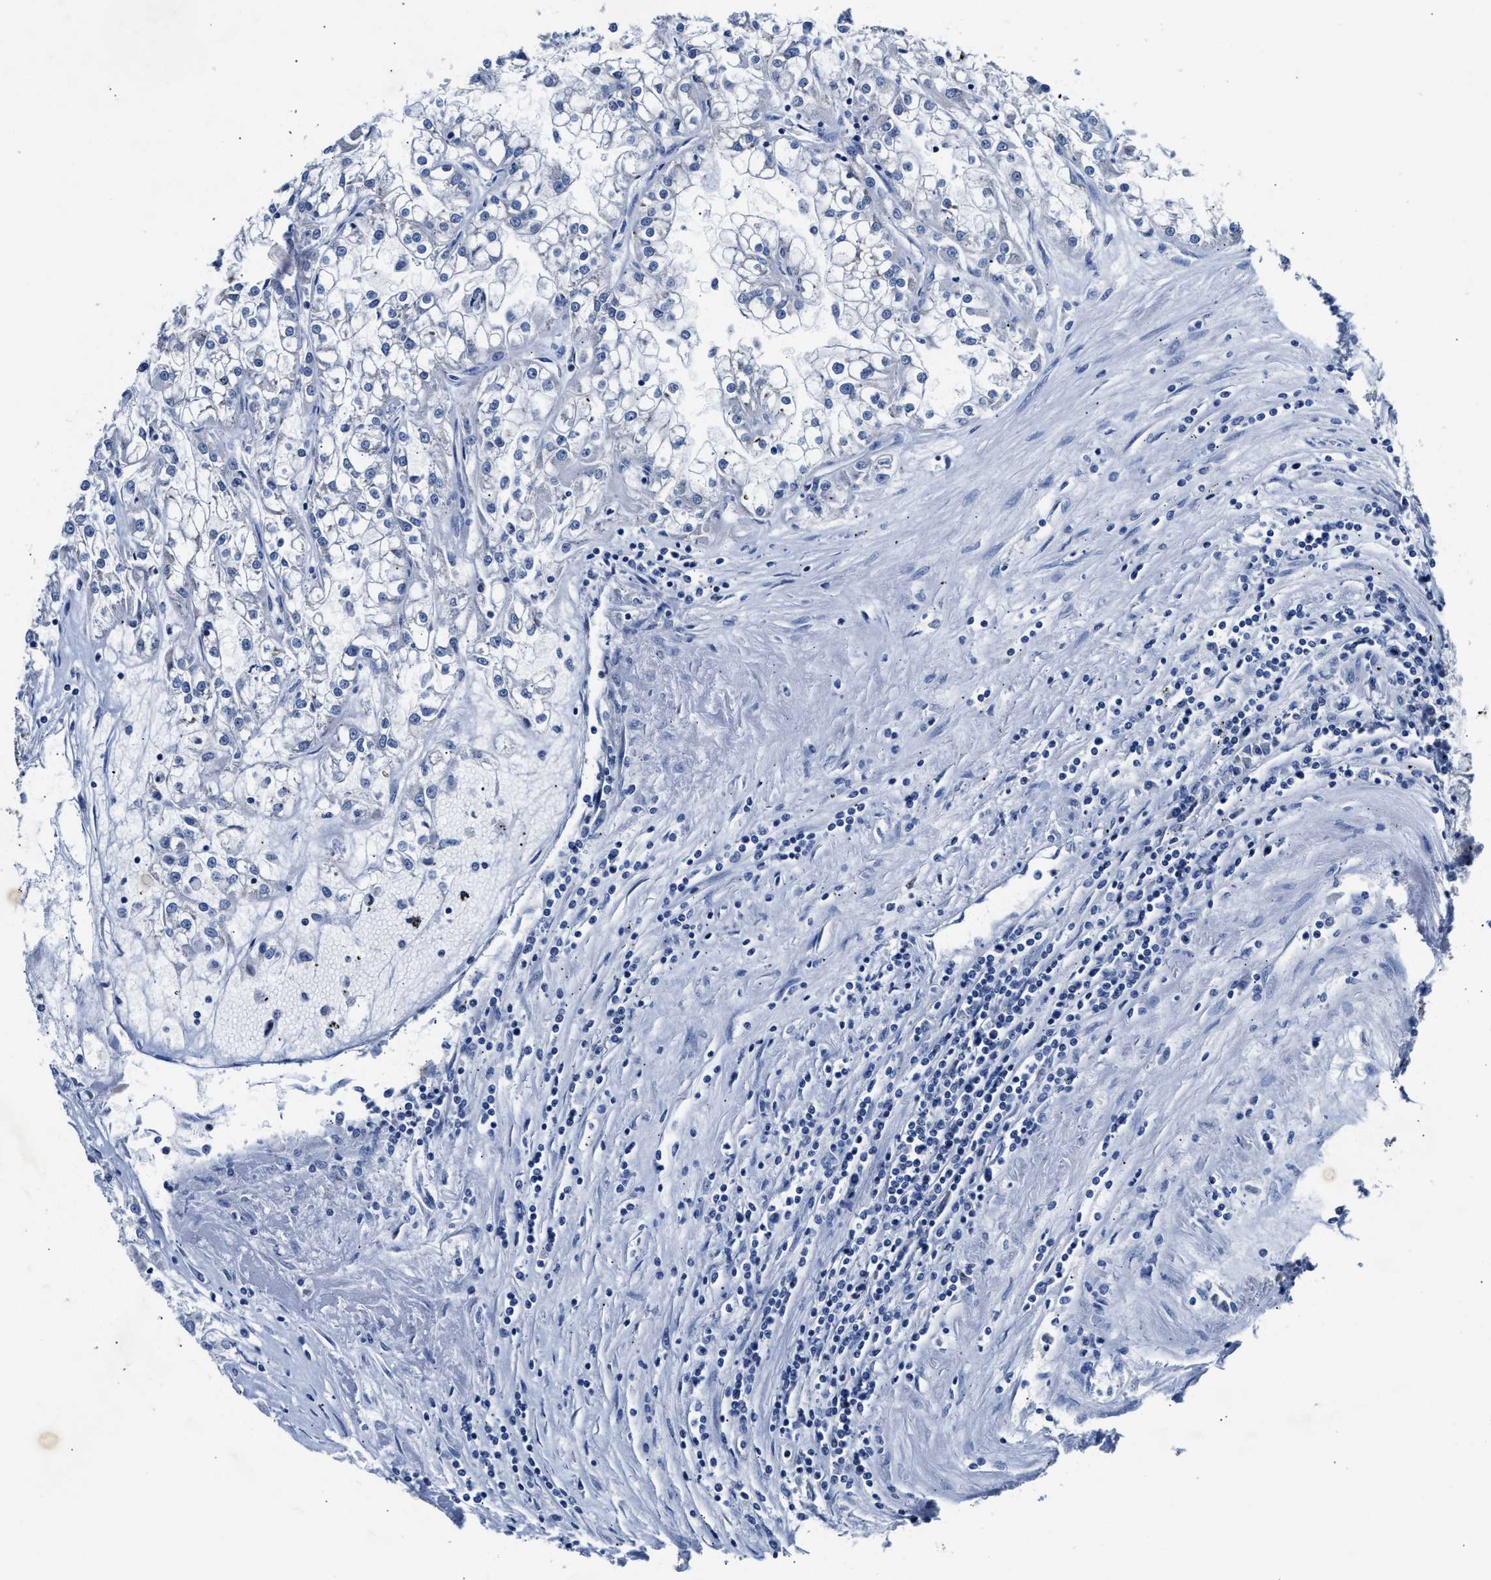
{"staining": {"intensity": "negative", "quantity": "none", "location": "none"}, "tissue": "renal cancer", "cell_type": "Tumor cells", "image_type": "cancer", "snomed": [{"axis": "morphology", "description": "Adenocarcinoma, NOS"}, {"axis": "topography", "description": "Kidney"}], "caption": "Tumor cells show no significant positivity in adenocarcinoma (renal).", "gene": "FAM185A", "patient": {"sex": "female", "age": 52}}